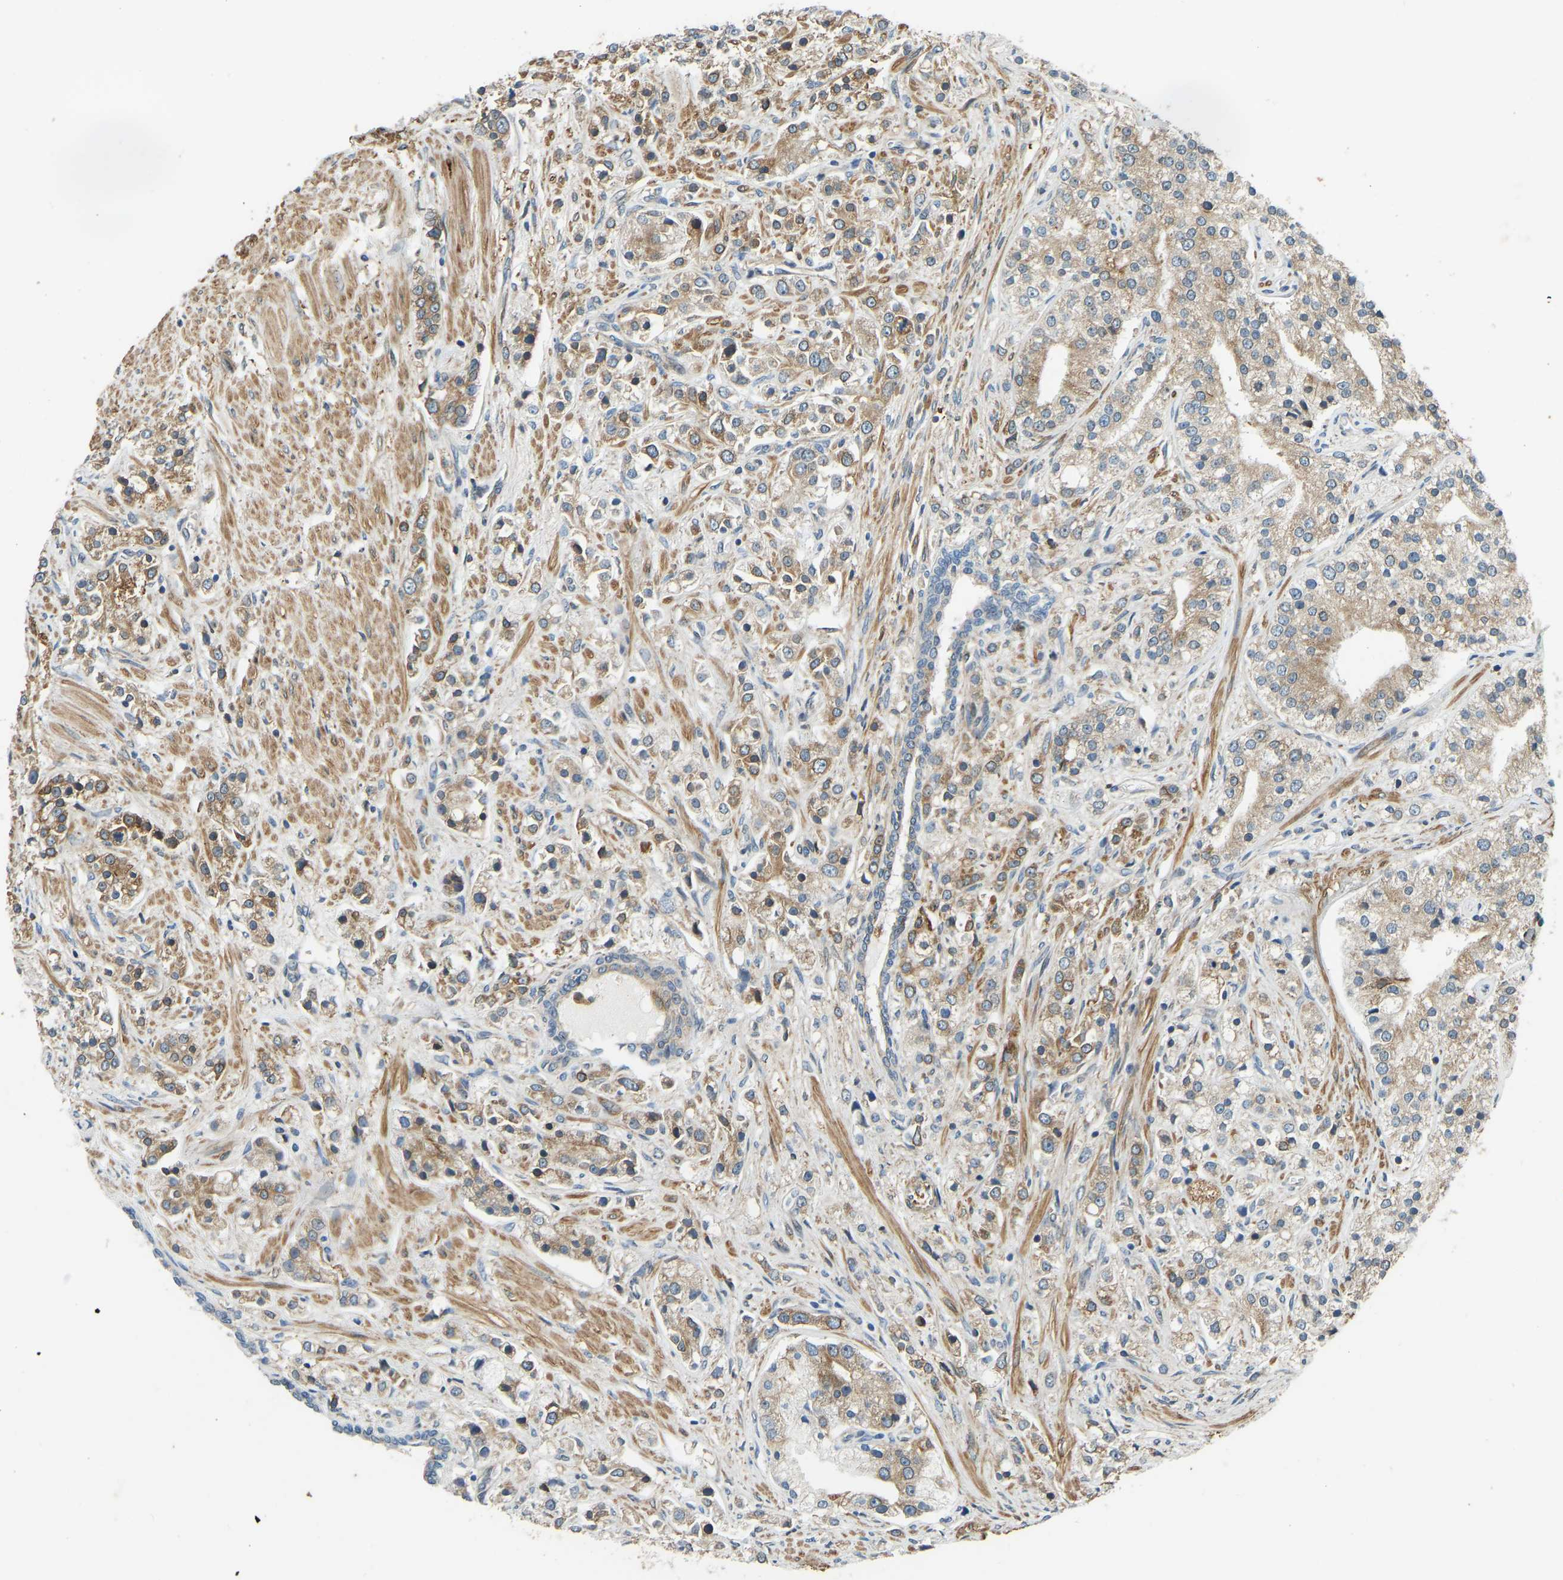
{"staining": {"intensity": "moderate", "quantity": "25%-75%", "location": "cytoplasmic/membranous"}, "tissue": "prostate cancer", "cell_type": "Tumor cells", "image_type": "cancer", "snomed": [{"axis": "morphology", "description": "Adenocarcinoma, High grade"}, {"axis": "topography", "description": "Prostate"}], "caption": "Protein expression by IHC displays moderate cytoplasmic/membranous expression in about 25%-75% of tumor cells in adenocarcinoma (high-grade) (prostate). (DAB (3,3'-diaminobenzidine) IHC, brown staining for protein, blue staining for nuclei).", "gene": "OS9", "patient": {"sex": "male", "age": 50}}